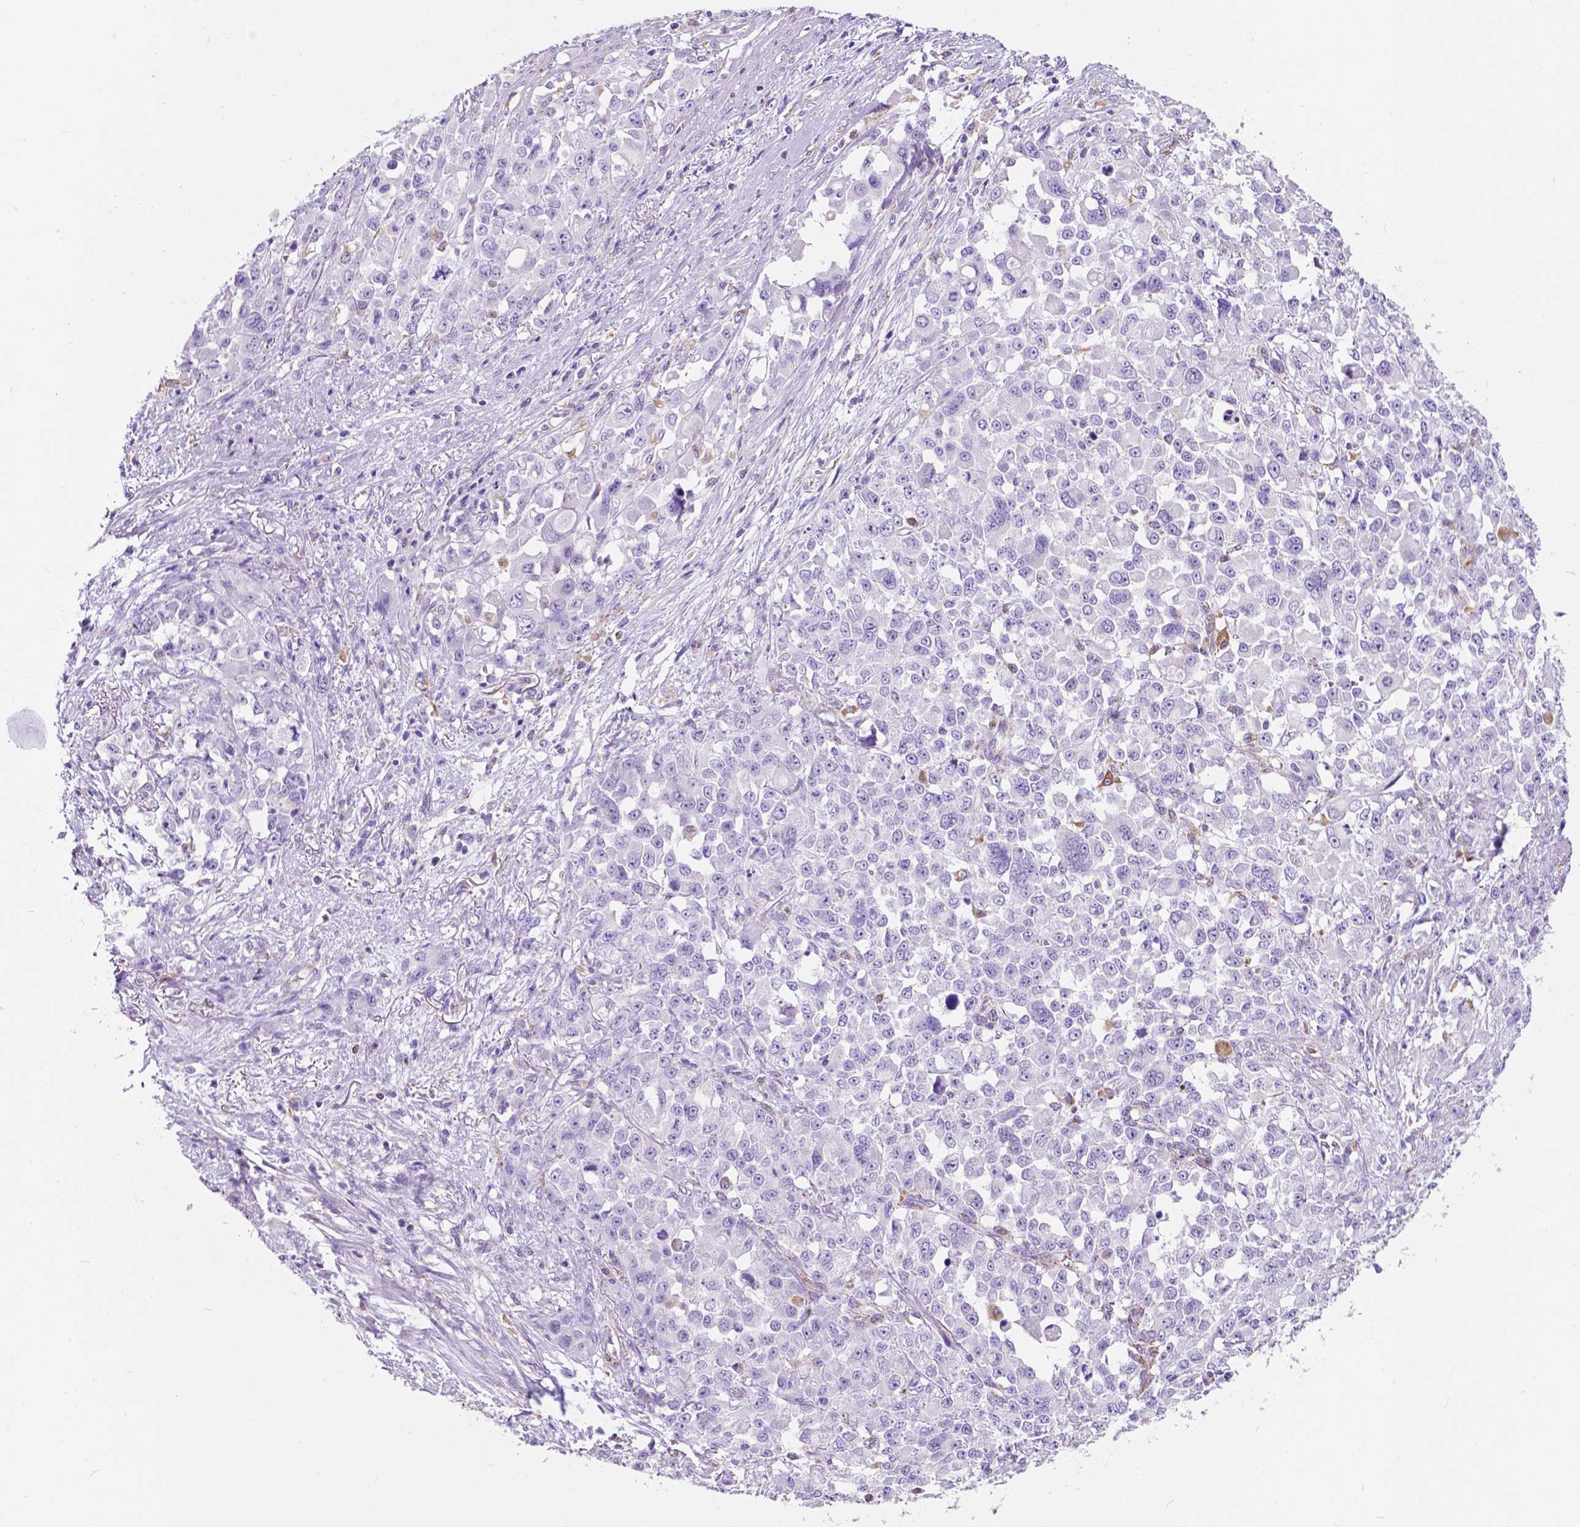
{"staining": {"intensity": "negative", "quantity": "none", "location": "none"}, "tissue": "stomach cancer", "cell_type": "Tumor cells", "image_type": "cancer", "snomed": [{"axis": "morphology", "description": "Adenocarcinoma, NOS"}, {"axis": "topography", "description": "Stomach"}], "caption": "A high-resolution photomicrograph shows immunohistochemistry staining of stomach cancer, which exhibits no significant staining in tumor cells. (Stains: DAB (3,3'-diaminobenzidine) IHC with hematoxylin counter stain, Microscopy: brightfield microscopy at high magnification).", "gene": "TRPV5", "patient": {"sex": "female", "age": 76}}